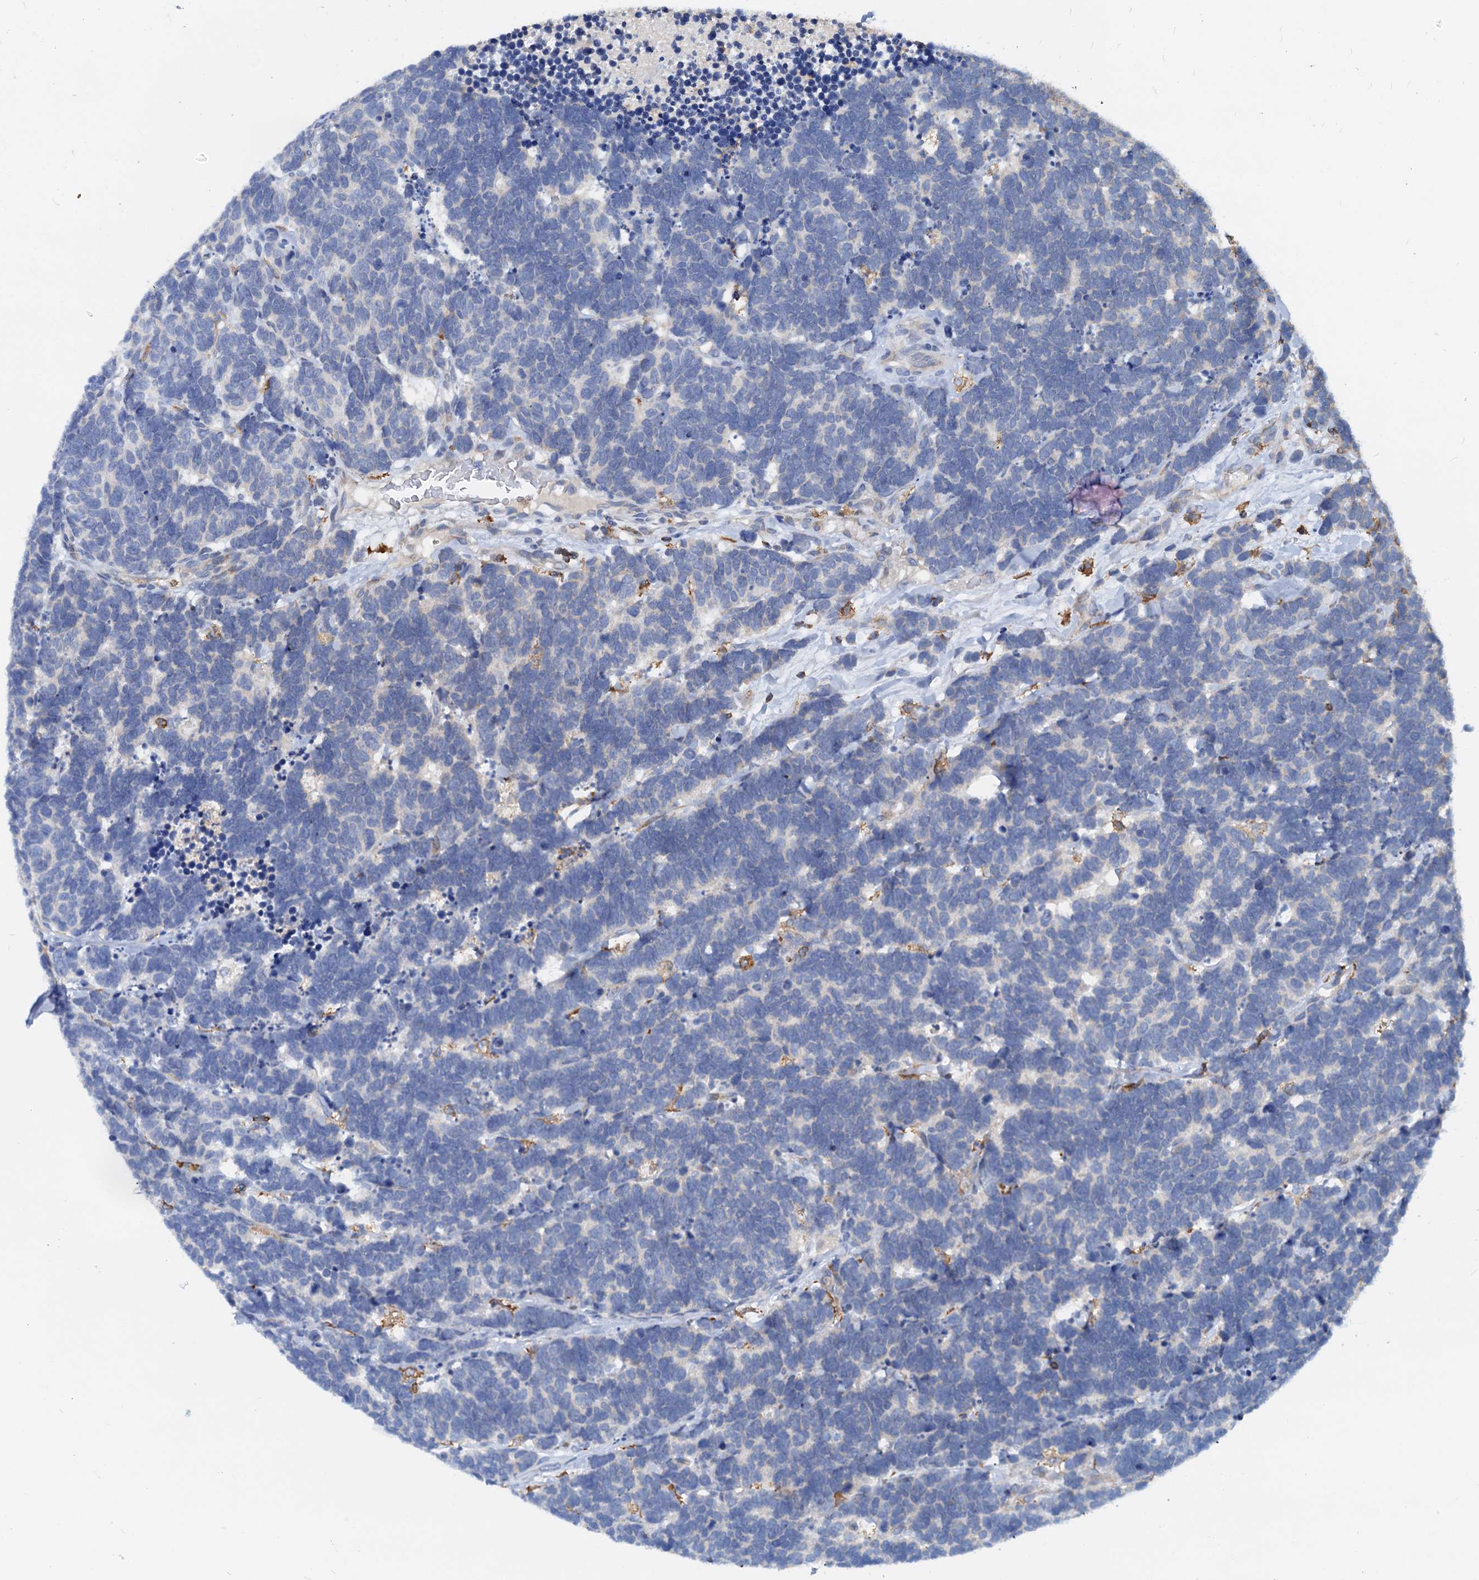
{"staining": {"intensity": "negative", "quantity": "none", "location": "none"}, "tissue": "carcinoid", "cell_type": "Tumor cells", "image_type": "cancer", "snomed": [{"axis": "morphology", "description": "Carcinoma, NOS"}, {"axis": "morphology", "description": "Carcinoid, malignant, NOS"}, {"axis": "topography", "description": "Urinary bladder"}], "caption": "Histopathology image shows no protein staining in tumor cells of malignant carcinoid tissue.", "gene": "LCP2", "patient": {"sex": "male", "age": 57}}